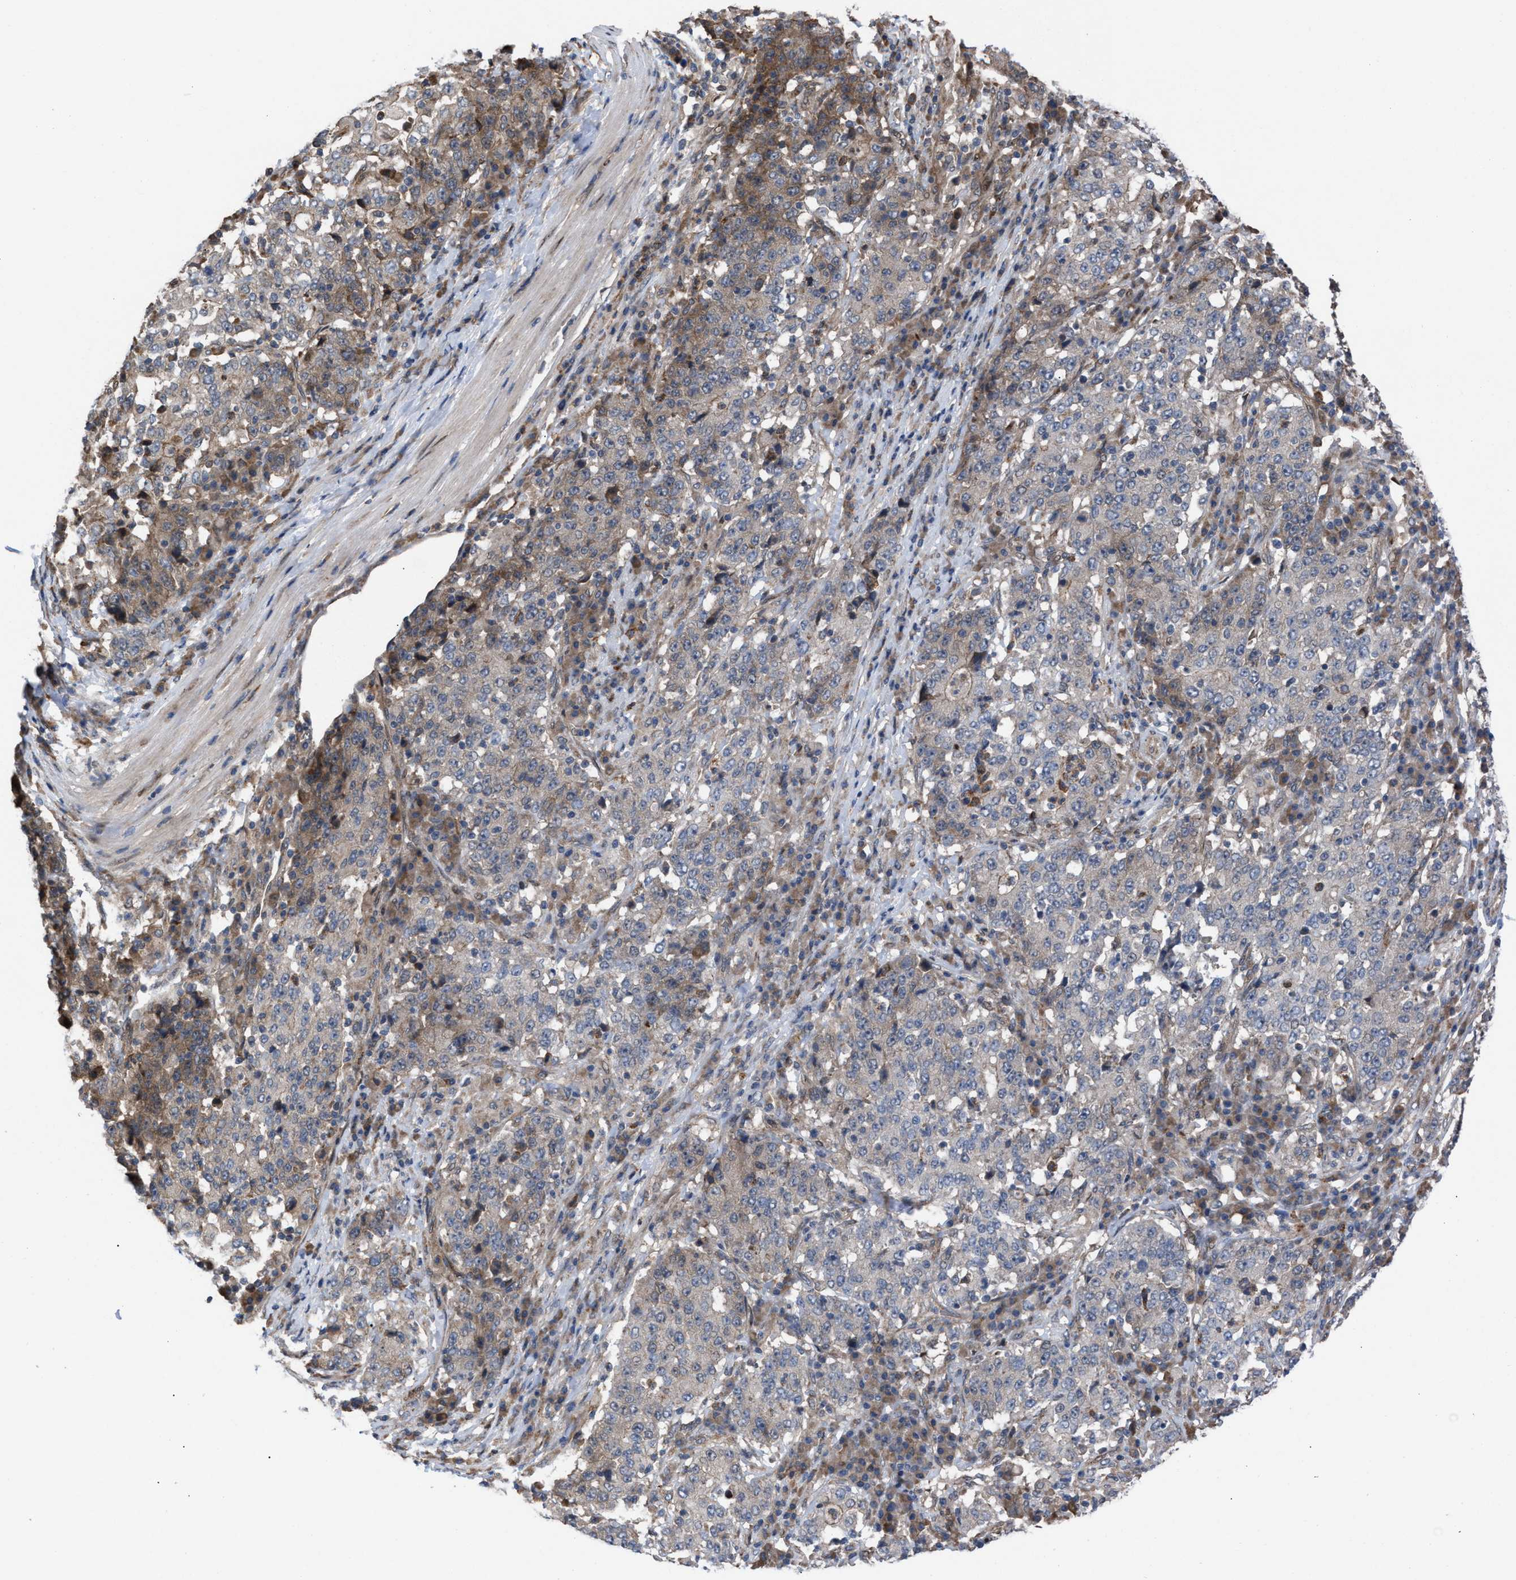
{"staining": {"intensity": "weak", "quantity": "<25%", "location": "cytoplasmic/membranous"}, "tissue": "stomach cancer", "cell_type": "Tumor cells", "image_type": "cancer", "snomed": [{"axis": "morphology", "description": "Adenocarcinoma, NOS"}, {"axis": "topography", "description": "Stomach"}], "caption": "This is a micrograph of immunohistochemistry (IHC) staining of stomach adenocarcinoma, which shows no expression in tumor cells.", "gene": "TP53BP2", "patient": {"sex": "male", "age": 59}}